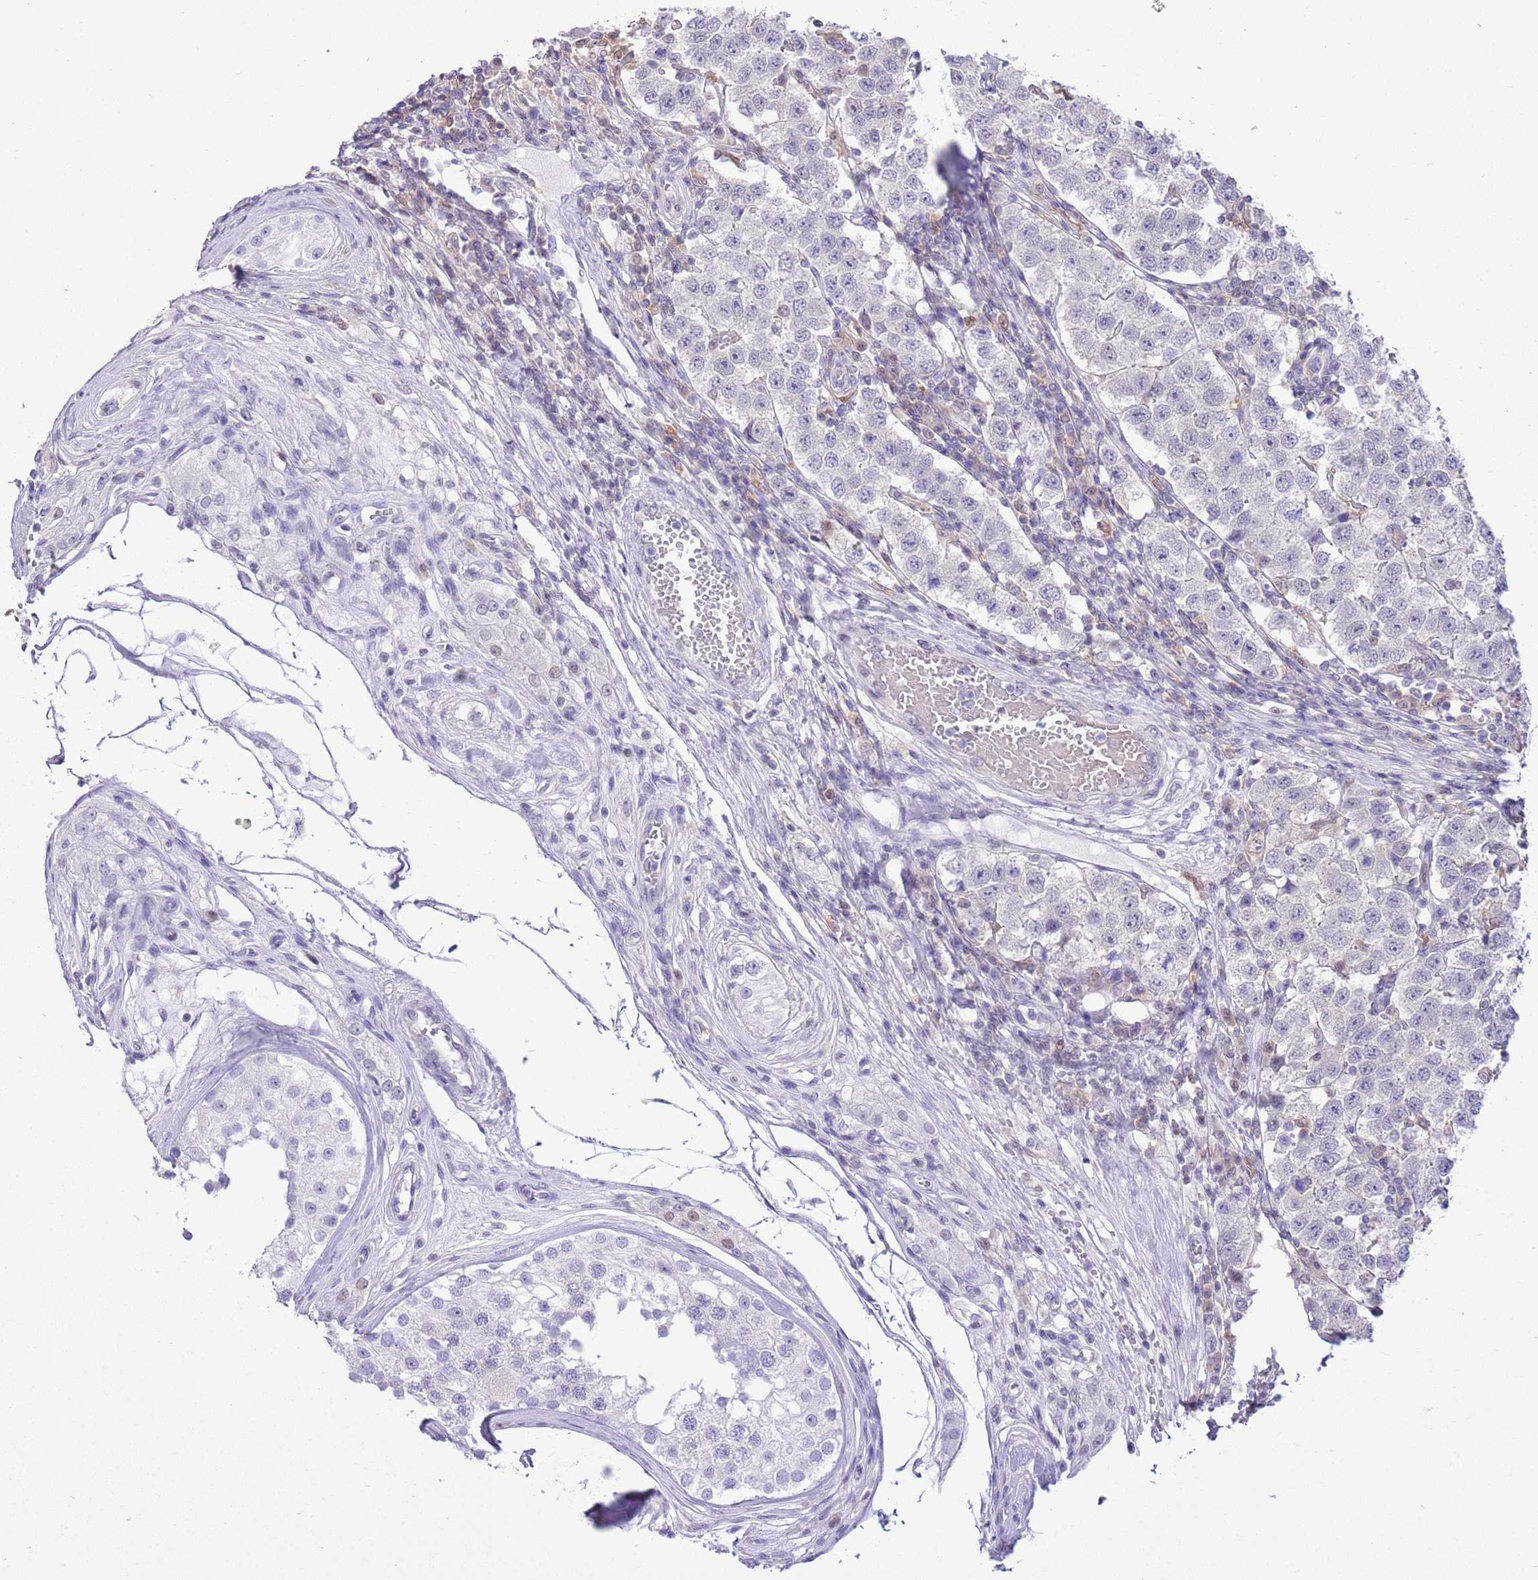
{"staining": {"intensity": "negative", "quantity": "none", "location": "none"}, "tissue": "testis cancer", "cell_type": "Tumor cells", "image_type": "cancer", "snomed": [{"axis": "morphology", "description": "Seminoma, NOS"}, {"axis": "topography", "description": "Testis"}], "caption": "A histopathology image of human testis cancer is negative for staining in tumor cells.", "gene": "DDI2", "patient": {"sex": "male", "age": 34}}